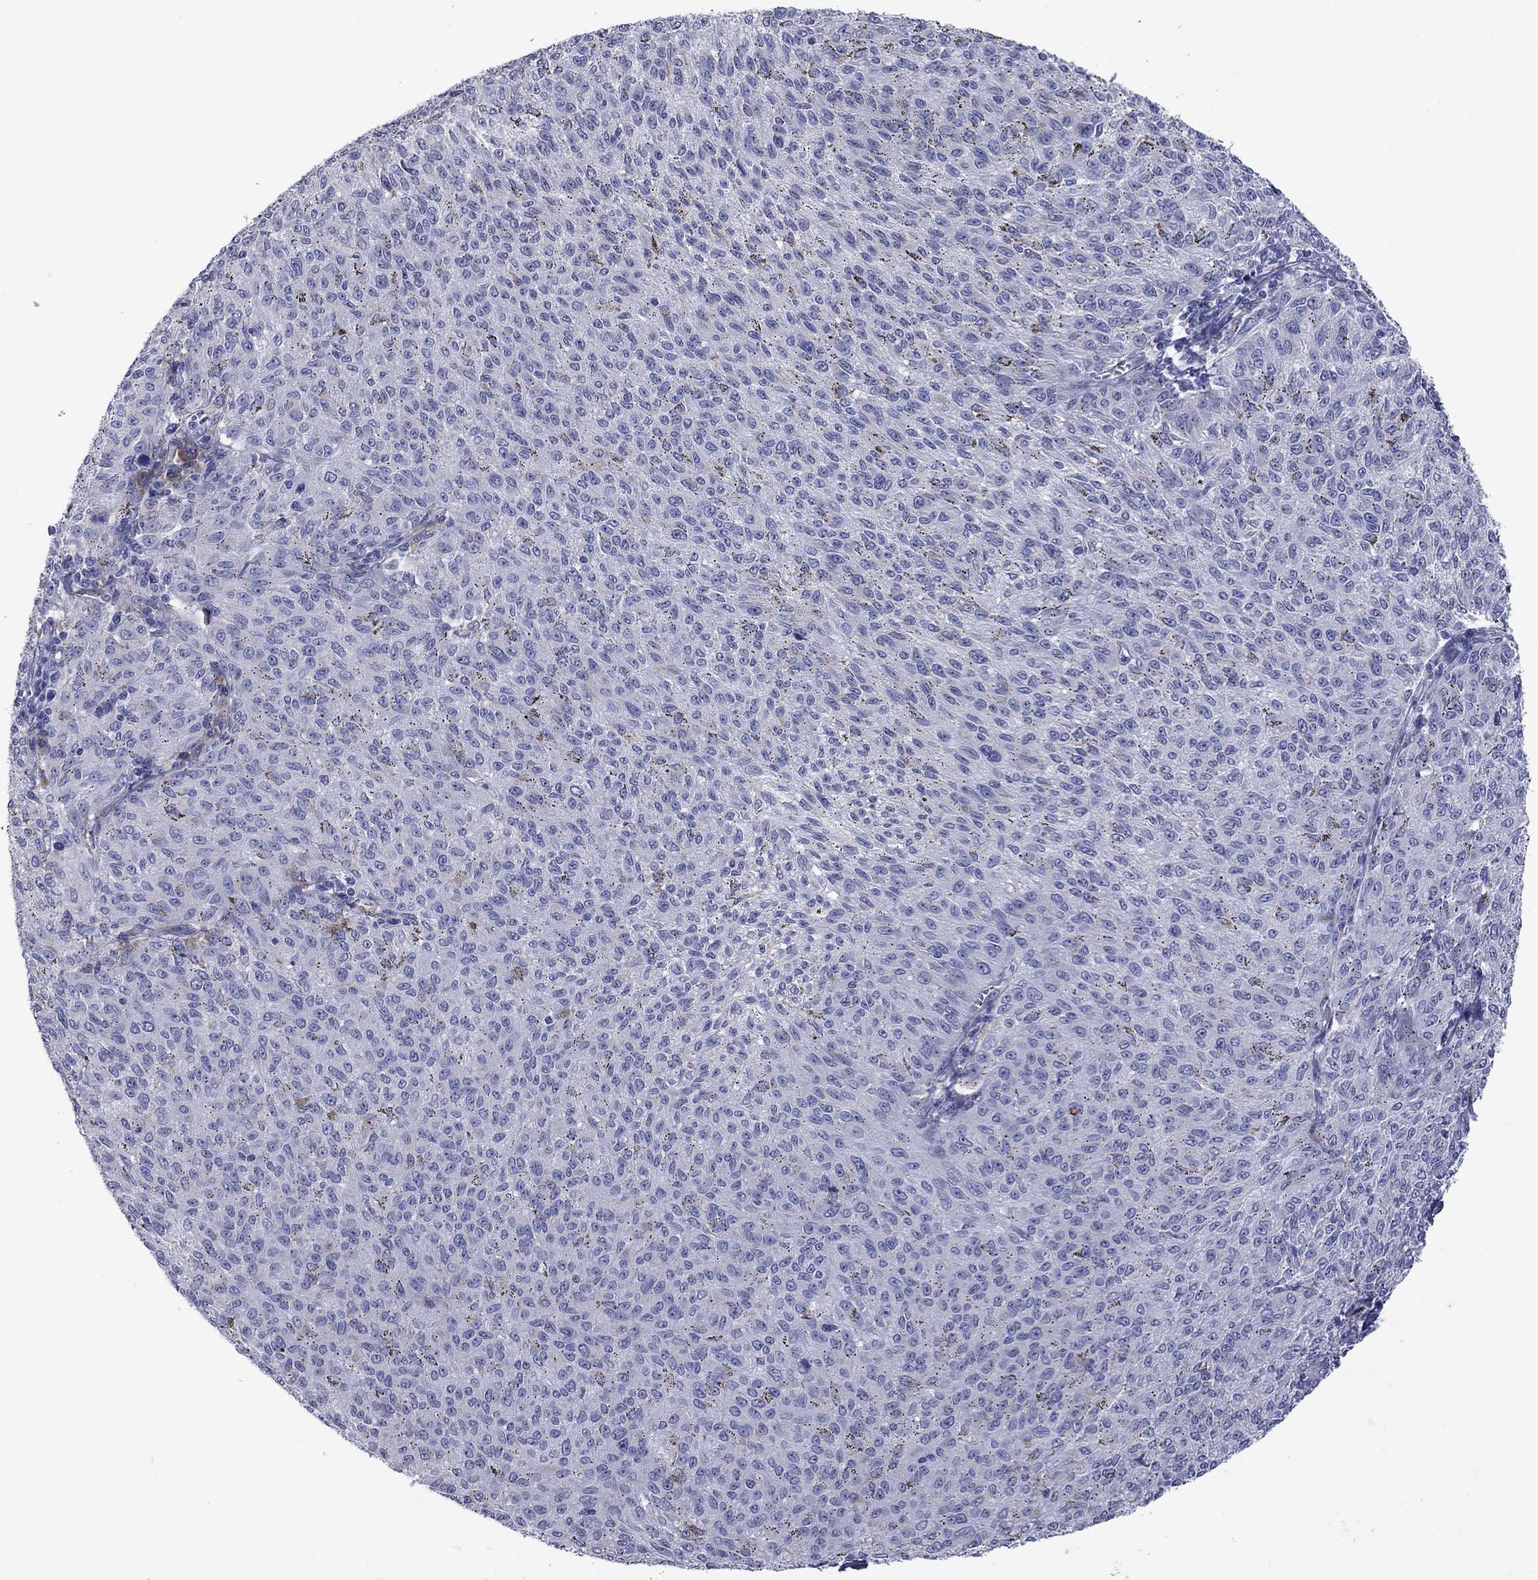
{"staining": {"intensity": "negative", "quantity": "none", "location": "none"}, "tissue": "melanoma", "cell_type": "Tumor cells", "image_type": "cancer", "snomed": [{"axis": "morphology", "description": "Malignant melanoma, NOS"}, {"axis": "topography", "description": "Skin"}], "caption": "Tumor cells show no significant positivity in melanoma. (DAB IHC, high magnification).", "gene": "TMPRSS11A", "patient": {"sex": "female", "age": 72}}